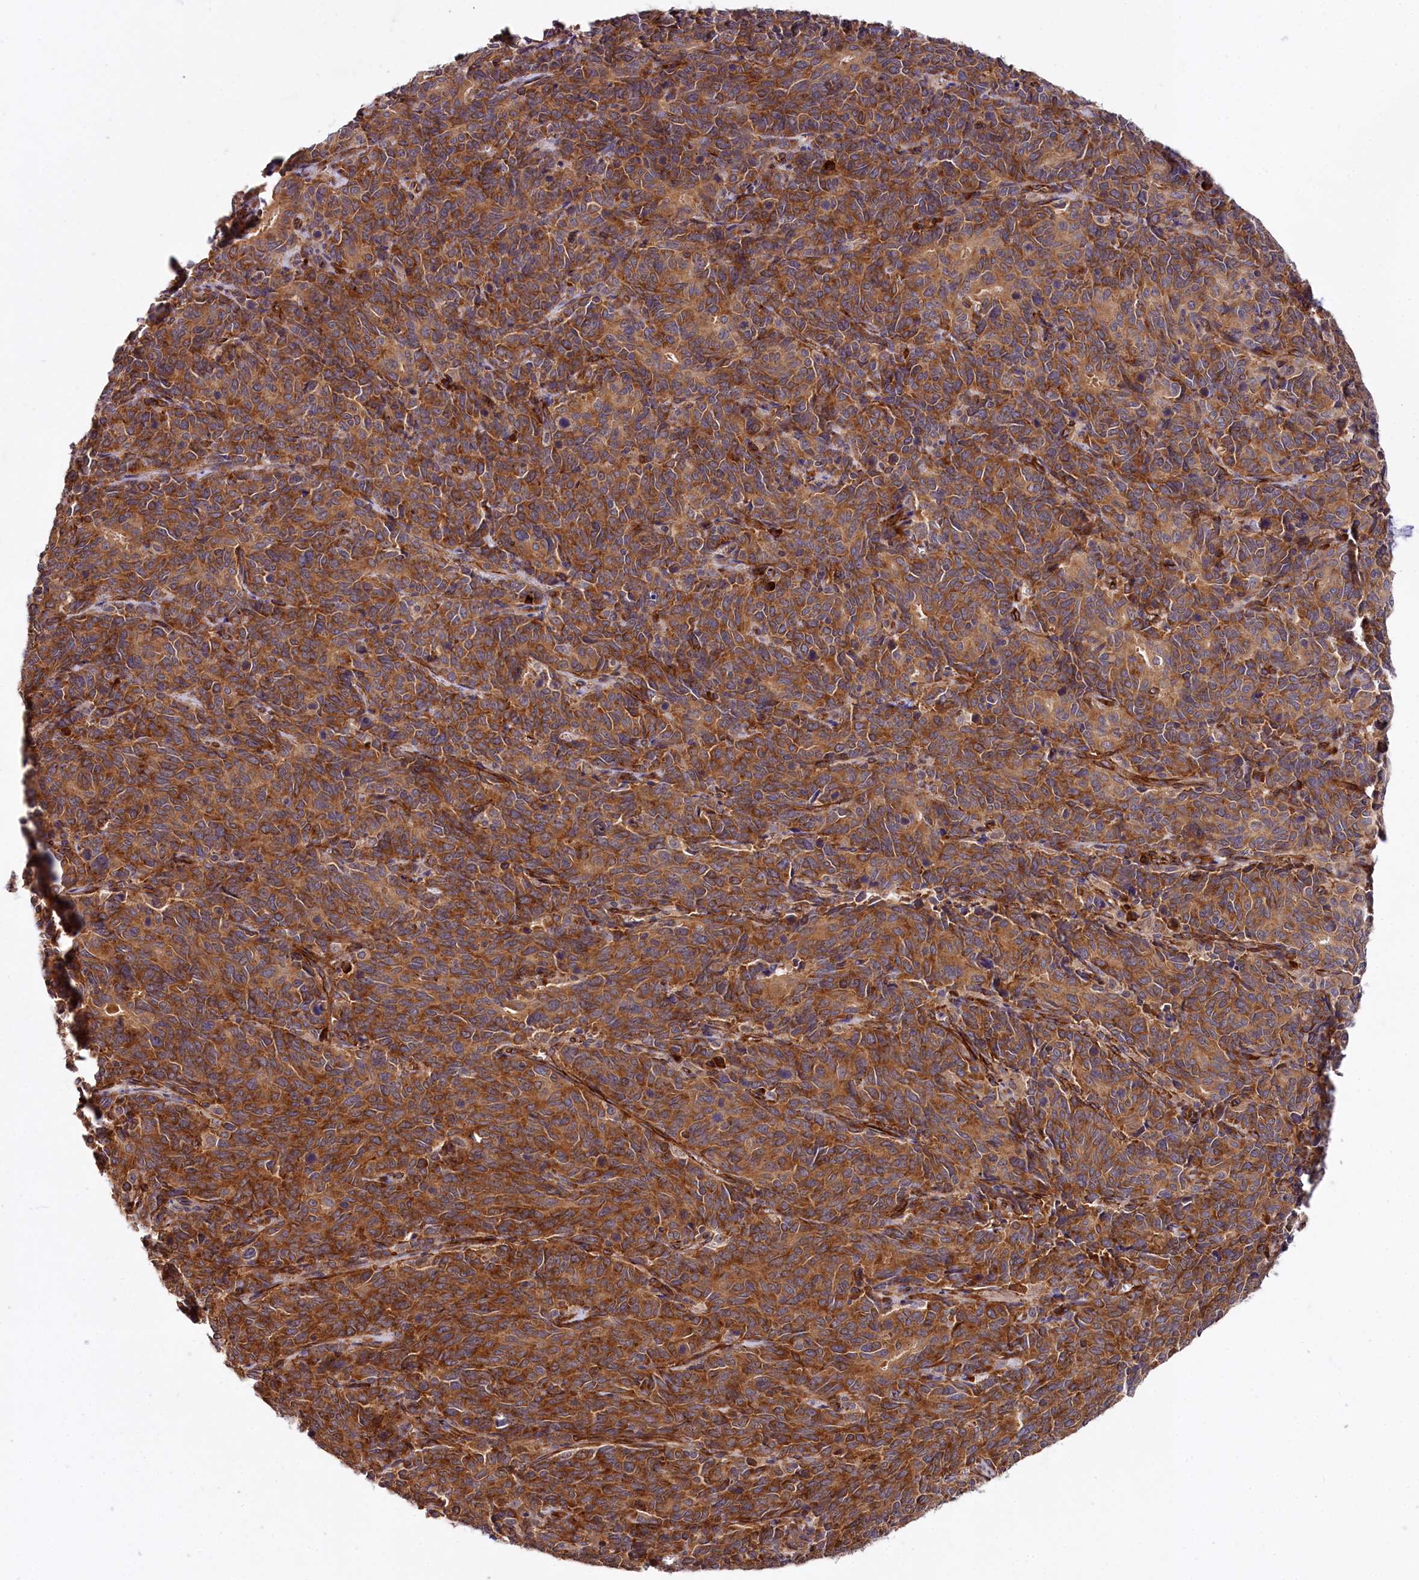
{"staining": {"intensity": "strong", "quantity": ">75%", "location": "cytoplasmic/membranous"}, "tissue": "cervical cancer", "cell_type": "Tumor cells", "image_type": "cancer", "snomed": [{"axis": "morphology", "description": "Squamous cell carcinoma, NOS"}, {"axis": "topography", "description": "Cervix"}], "caption": "A high amount of strong cytoplasmic/membranous expression is appreciated in about >75% of tumor cells in cervical squamous cell carcinoma tissue.", "gene": "SPATS2", "patient": {"sex": "female", "age": 60}}